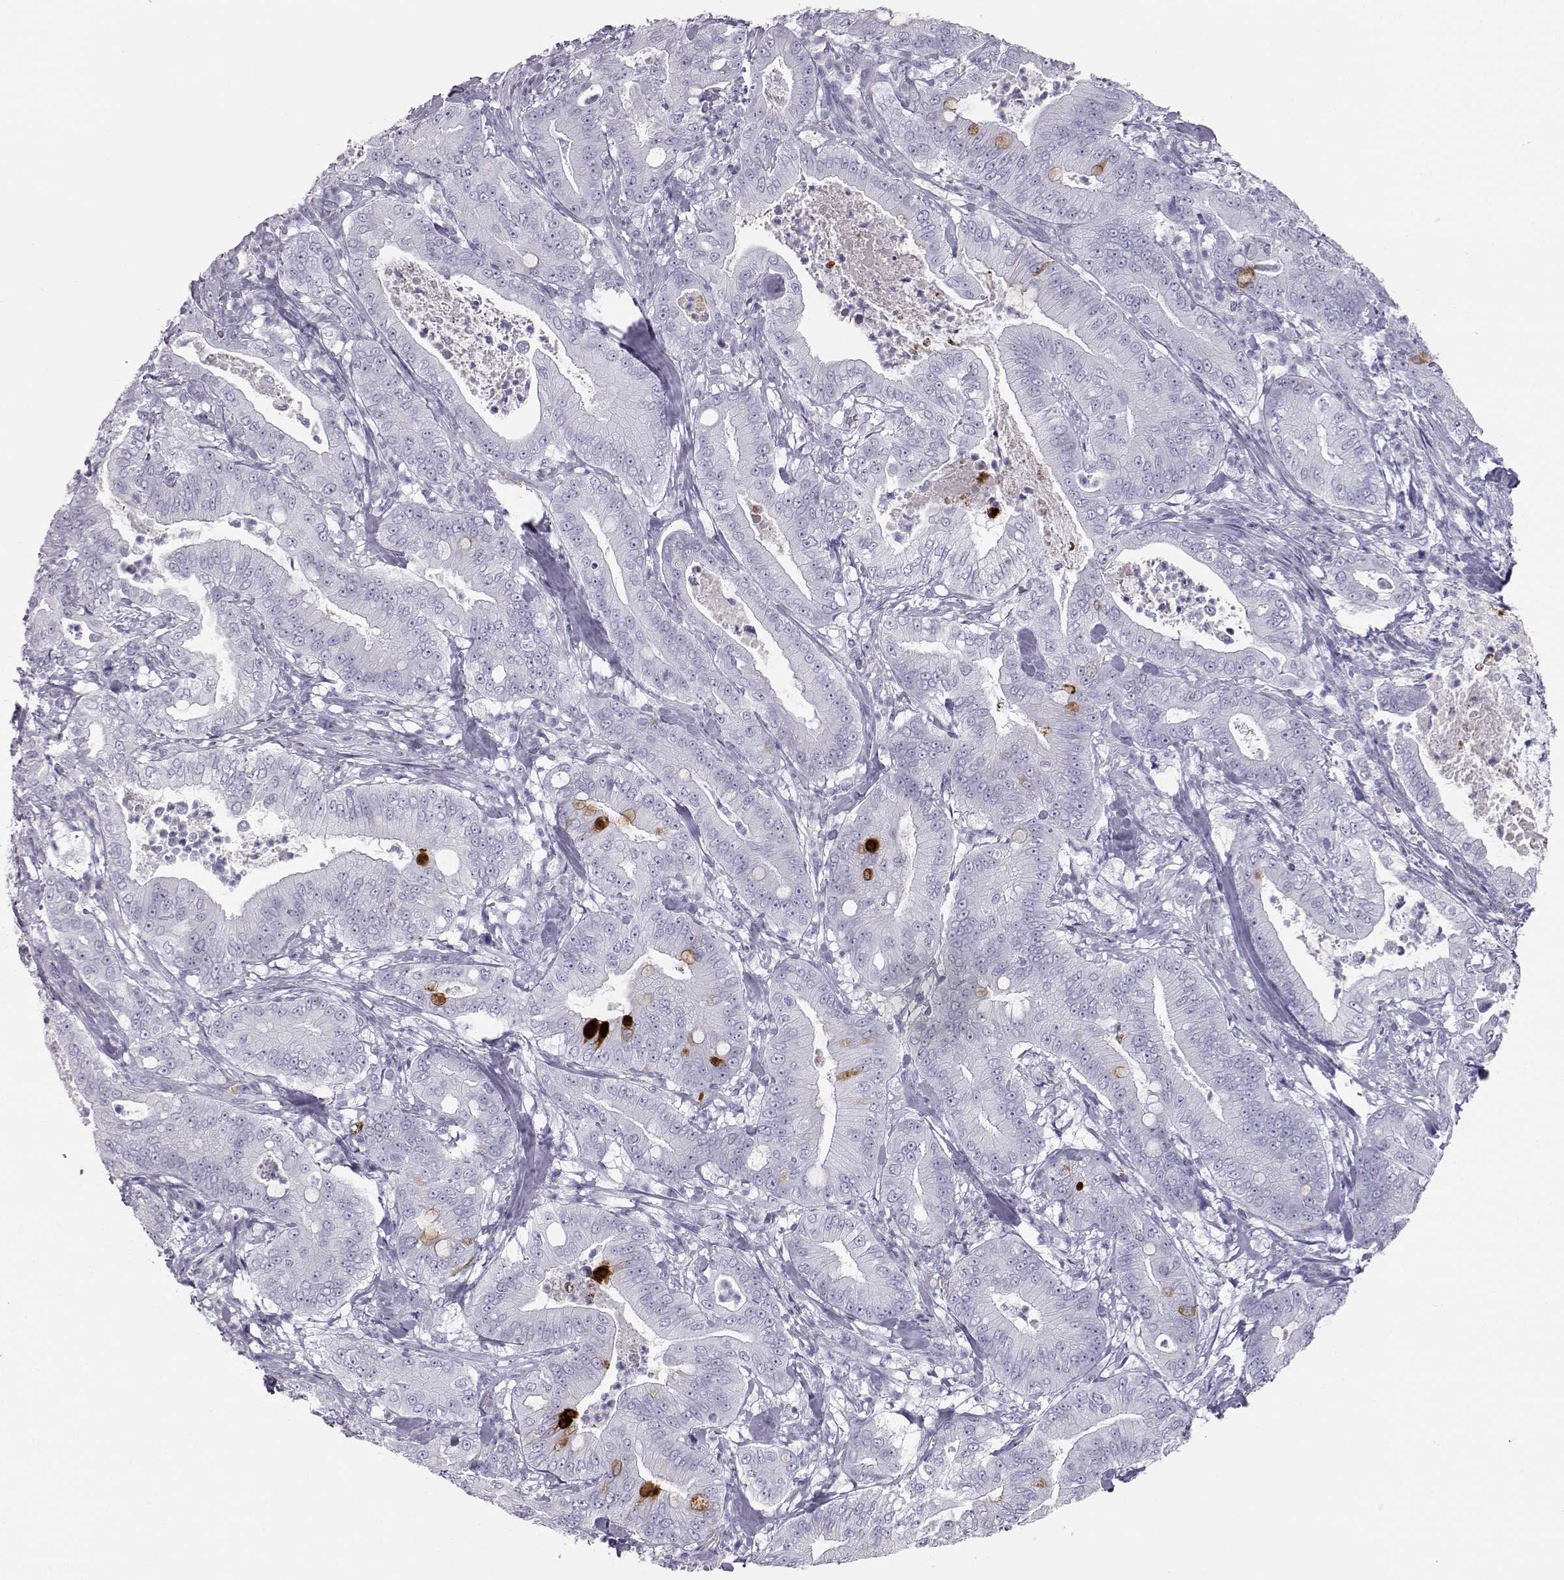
{"staining": {"intensity": "strong", "quantity": "<25%", "location": "cytoplasmic/membranous"}, "tissue": "pancreatic cancer", "cell_type": "Tumor cells", "image_type": "cancer", "snomed": [{"axis": "morphology", "description": "Adenocarcinoma, NOS"}, {"axis": "topography", "description": "Pancreas"}], "caption": "Human pancreatic cancer (adenocarcinoma) stained with a protein marker exhibits strong staining in tumor cells.", "gene": "ITLN2", "patient": {"sex": "male", "age": 71}}